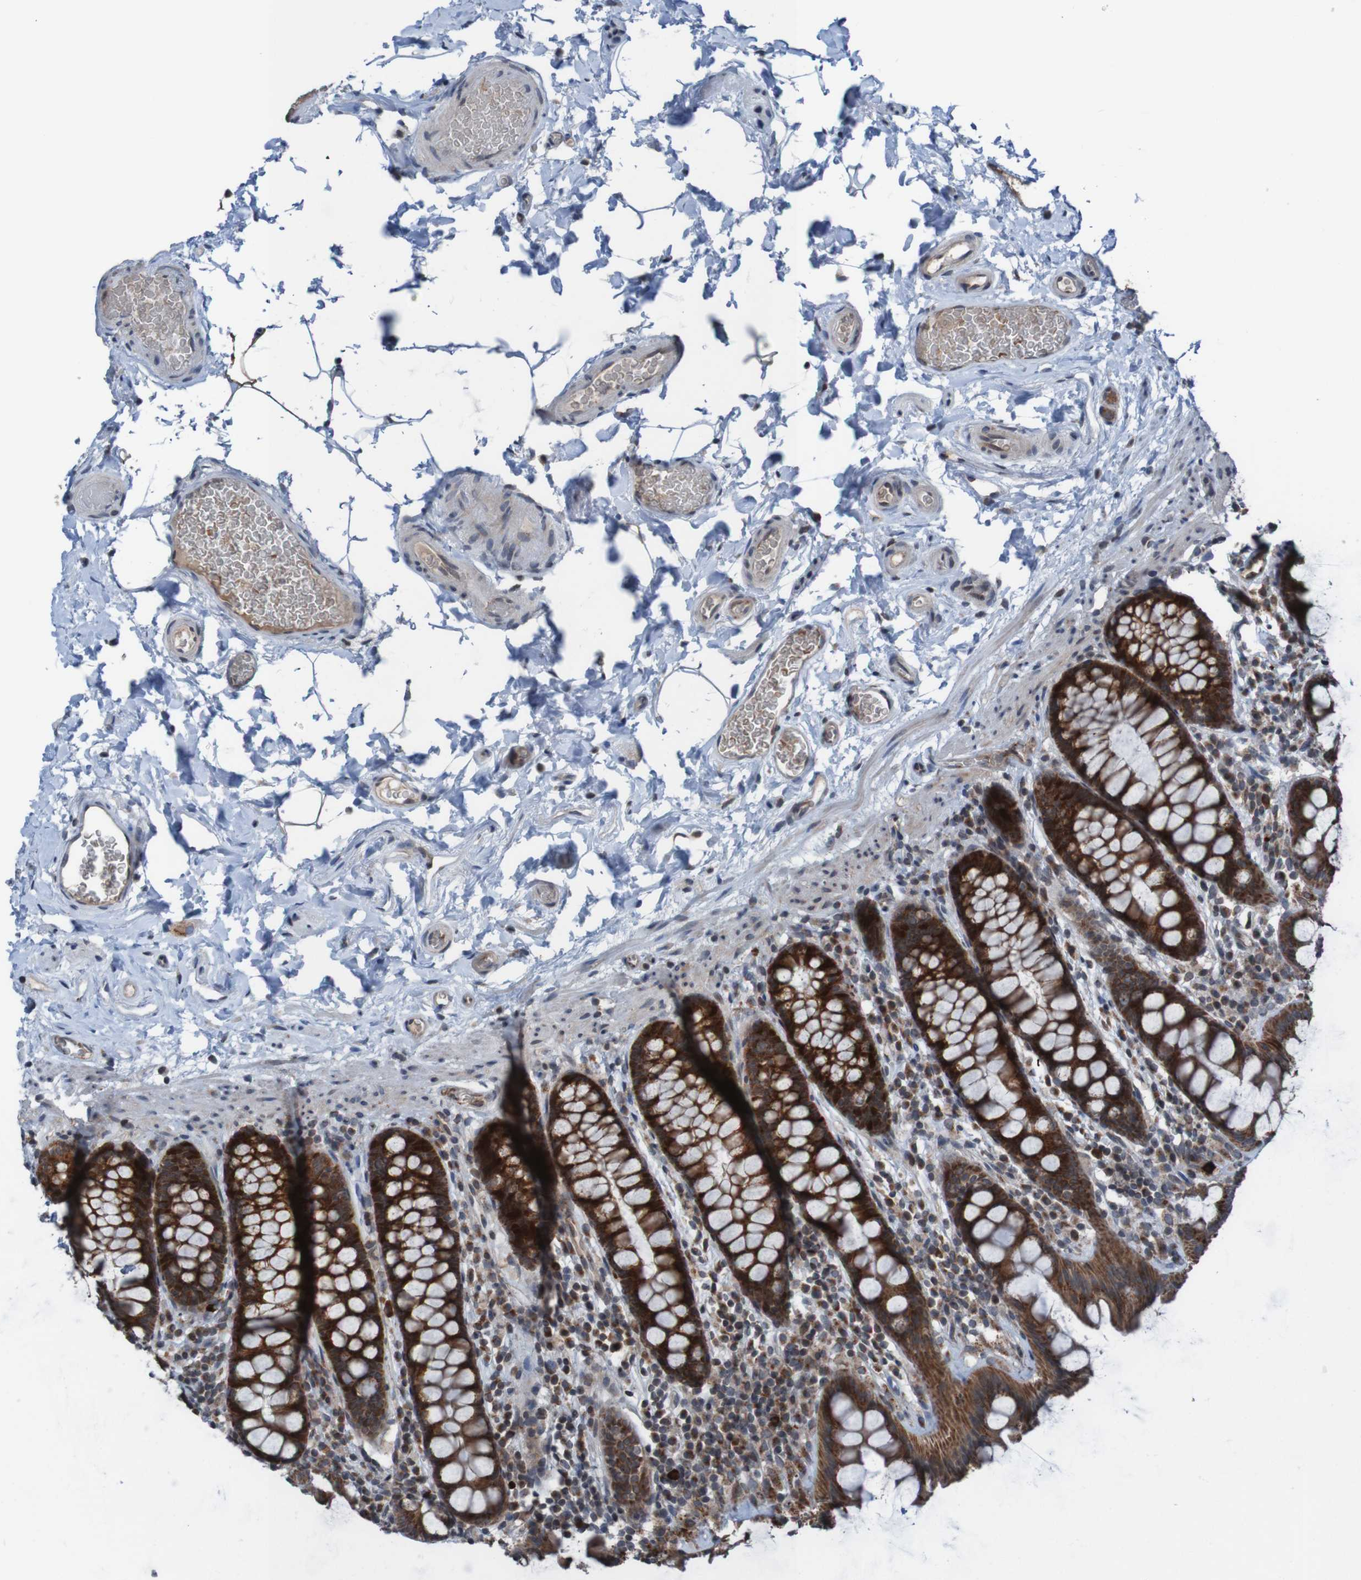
{"staining": {"intensity": "weak", "quantity": ">75%", "location": "cytoplasmic/membranous"}, "tissue": "colon", "cell_type": "Endothelial cells", "image_type": "normal", "snomed": [{"axis": "morphology", "description": "Normal tissue, NOS"}, {"axis": "topography", "description": "Colon"}], "caption": "Weak cytoplasmic/membranous protein positivity is appreciated in approximately >75% of endothelial cells in colon.", "gene": "UNG", "patient": {"sex": "female", "age": 80}}